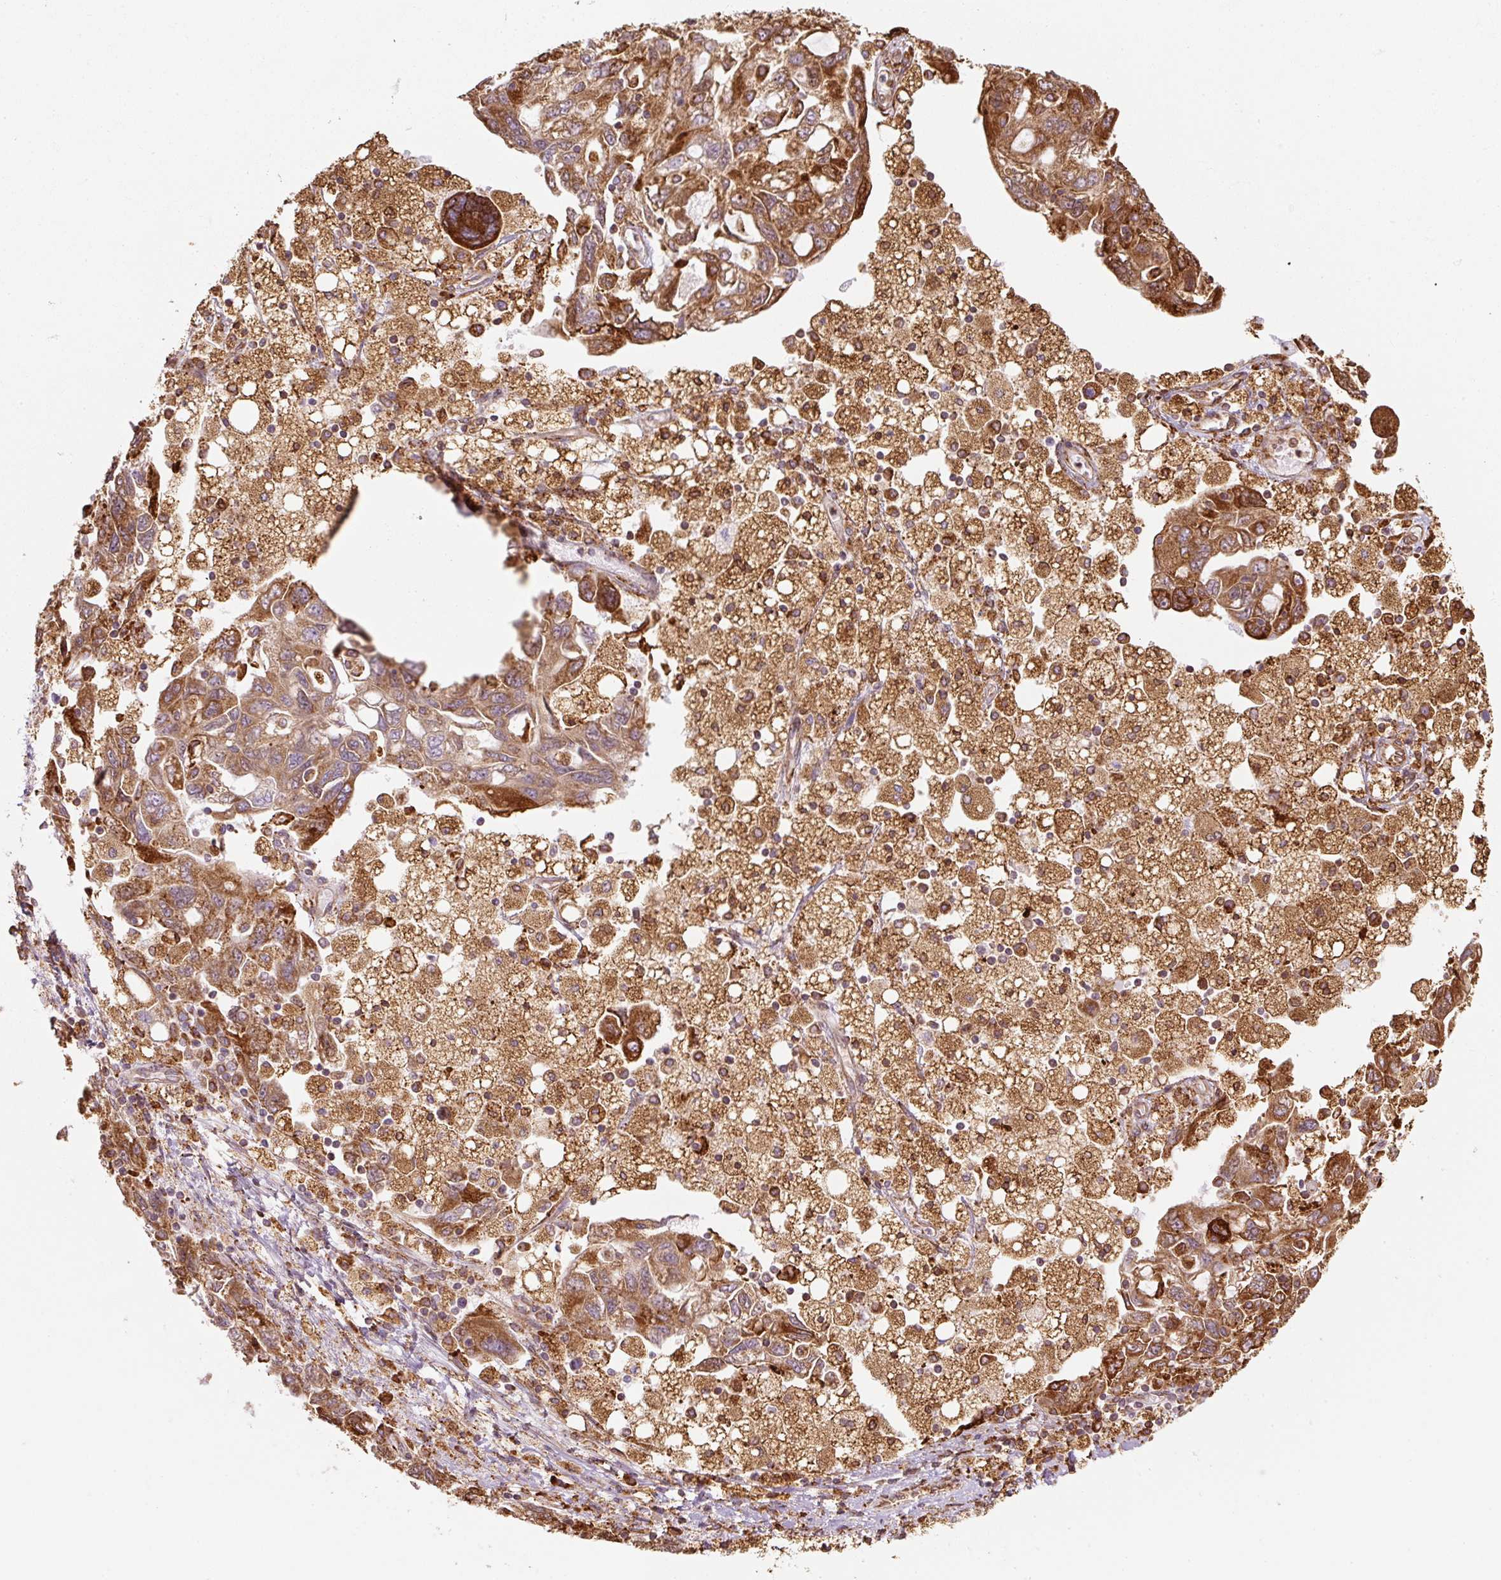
{"staining": {"intensity": "moderate", "quantity": ">75%", "location": "cytoplasmic/membranous"}, "tissue": "ovarian cancer", "cell_type": "Tumor cells", "image_type": "cancer", "snomed": [{"axis": "morphology", "description": "Carcinoma, NOS"}, {"axis": "morphology", "description": "Cystadenocarcinoma, serous, NOS"}, {"axis": "topography", "description": "Ovary"}], "caption": "Human ovarian cancer (serous cystadenocarcinoma) stained for a protein (brown) demonstrates moderate cytoplasmic/membranous positive expression in about >75% of tumor cells.", "gene": "PRKCSH", "patient": {"sex": "female", "age": 69}}